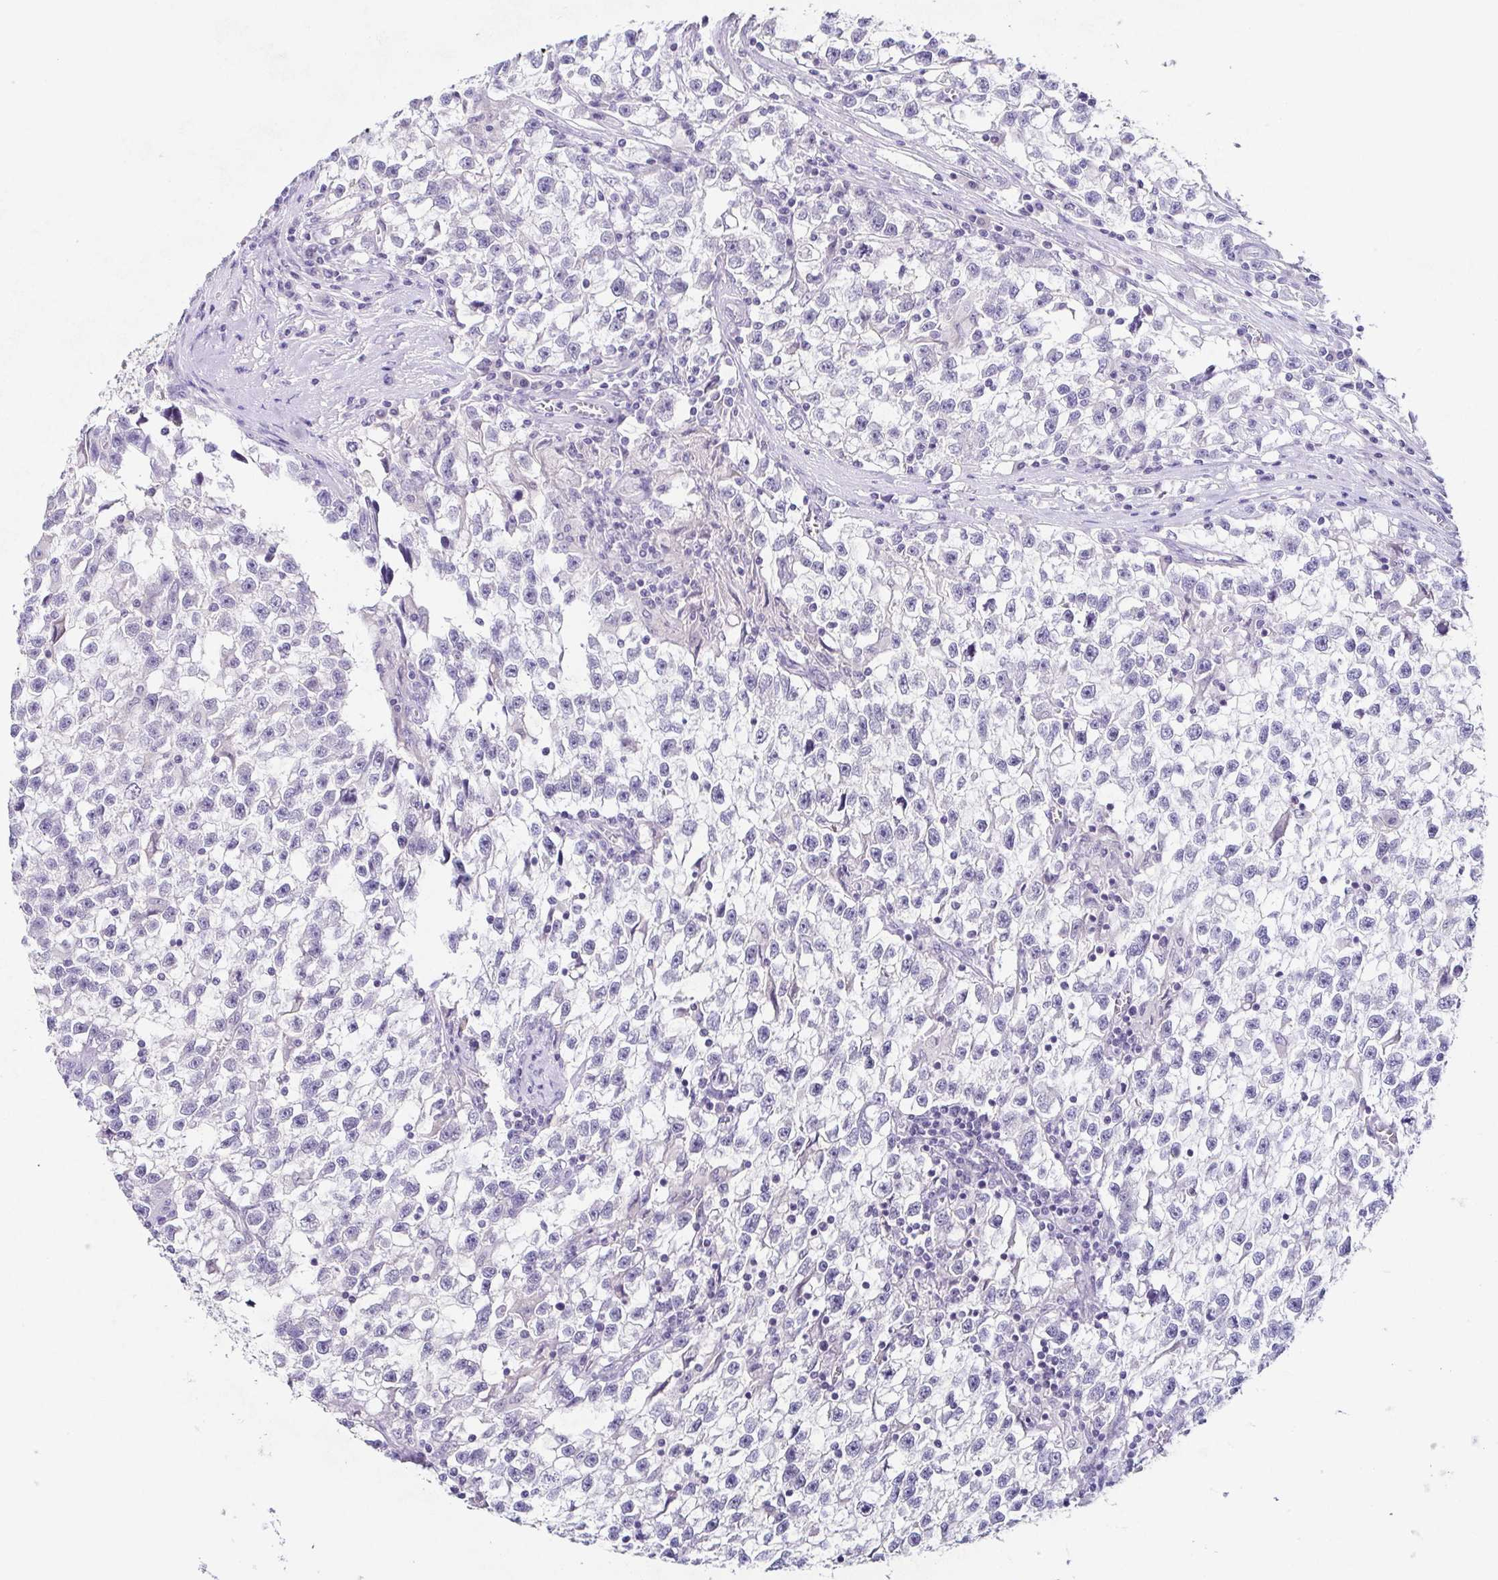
{"staining": {"intensity": "negative", "quantity": "none", "location": "none"}, "tissue": "testis cancer", "cell_type": "Tumor cells", "image_type": "cancer", "snomed": [{"axis": "morphology", "description": "Seminoma, NOS"}, {"axis": "topography", "description": "Testis"}], "caption": "The immunohistochemistry histopathology image has no significant expression in tumor cells of testis cancer tissue.", "gene": "TP73", "patient": {"sex": "male", "age": 31}}